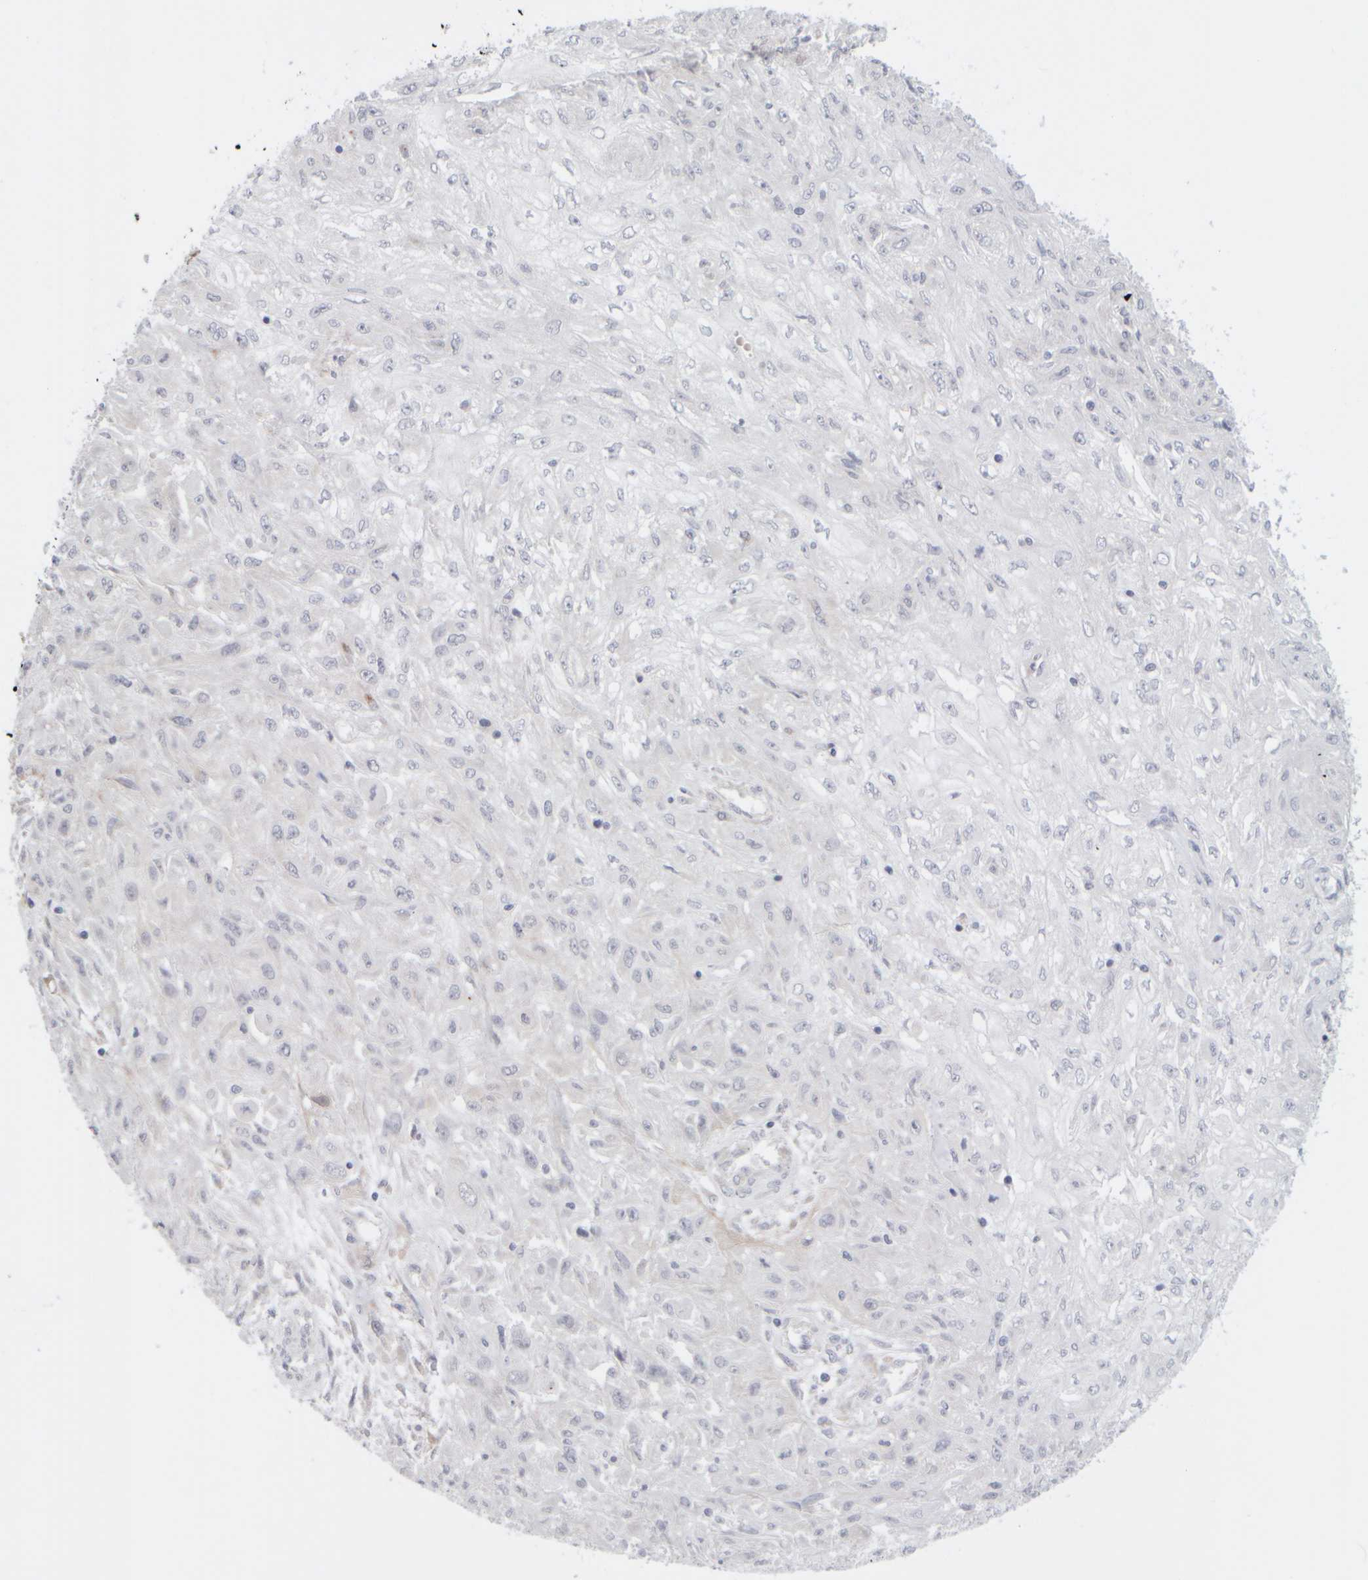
{"staining": {"intensity": "negative", "quantity": "none", "location": "none"}, "tissue": "skin cancer", "cell_type": "Tumor cells", "image_type": "cancer", "snomed": [{"axis": "morphology", "description": "Squamous cell carcinoma, NOS"}, {"axis": "morphology", "description": "Squamous cell carcinoma, metastatic, NOS"}, {"axis": "topography", "description": "Skin"}, {"axis": "topography", "description": "Lymph node"}], "caption": "Tumor cells show no significant protein positivity in skin squamous cell carcinoma.", "gene": "GOPC", "patient": {"sex": "male", "age": 75}}